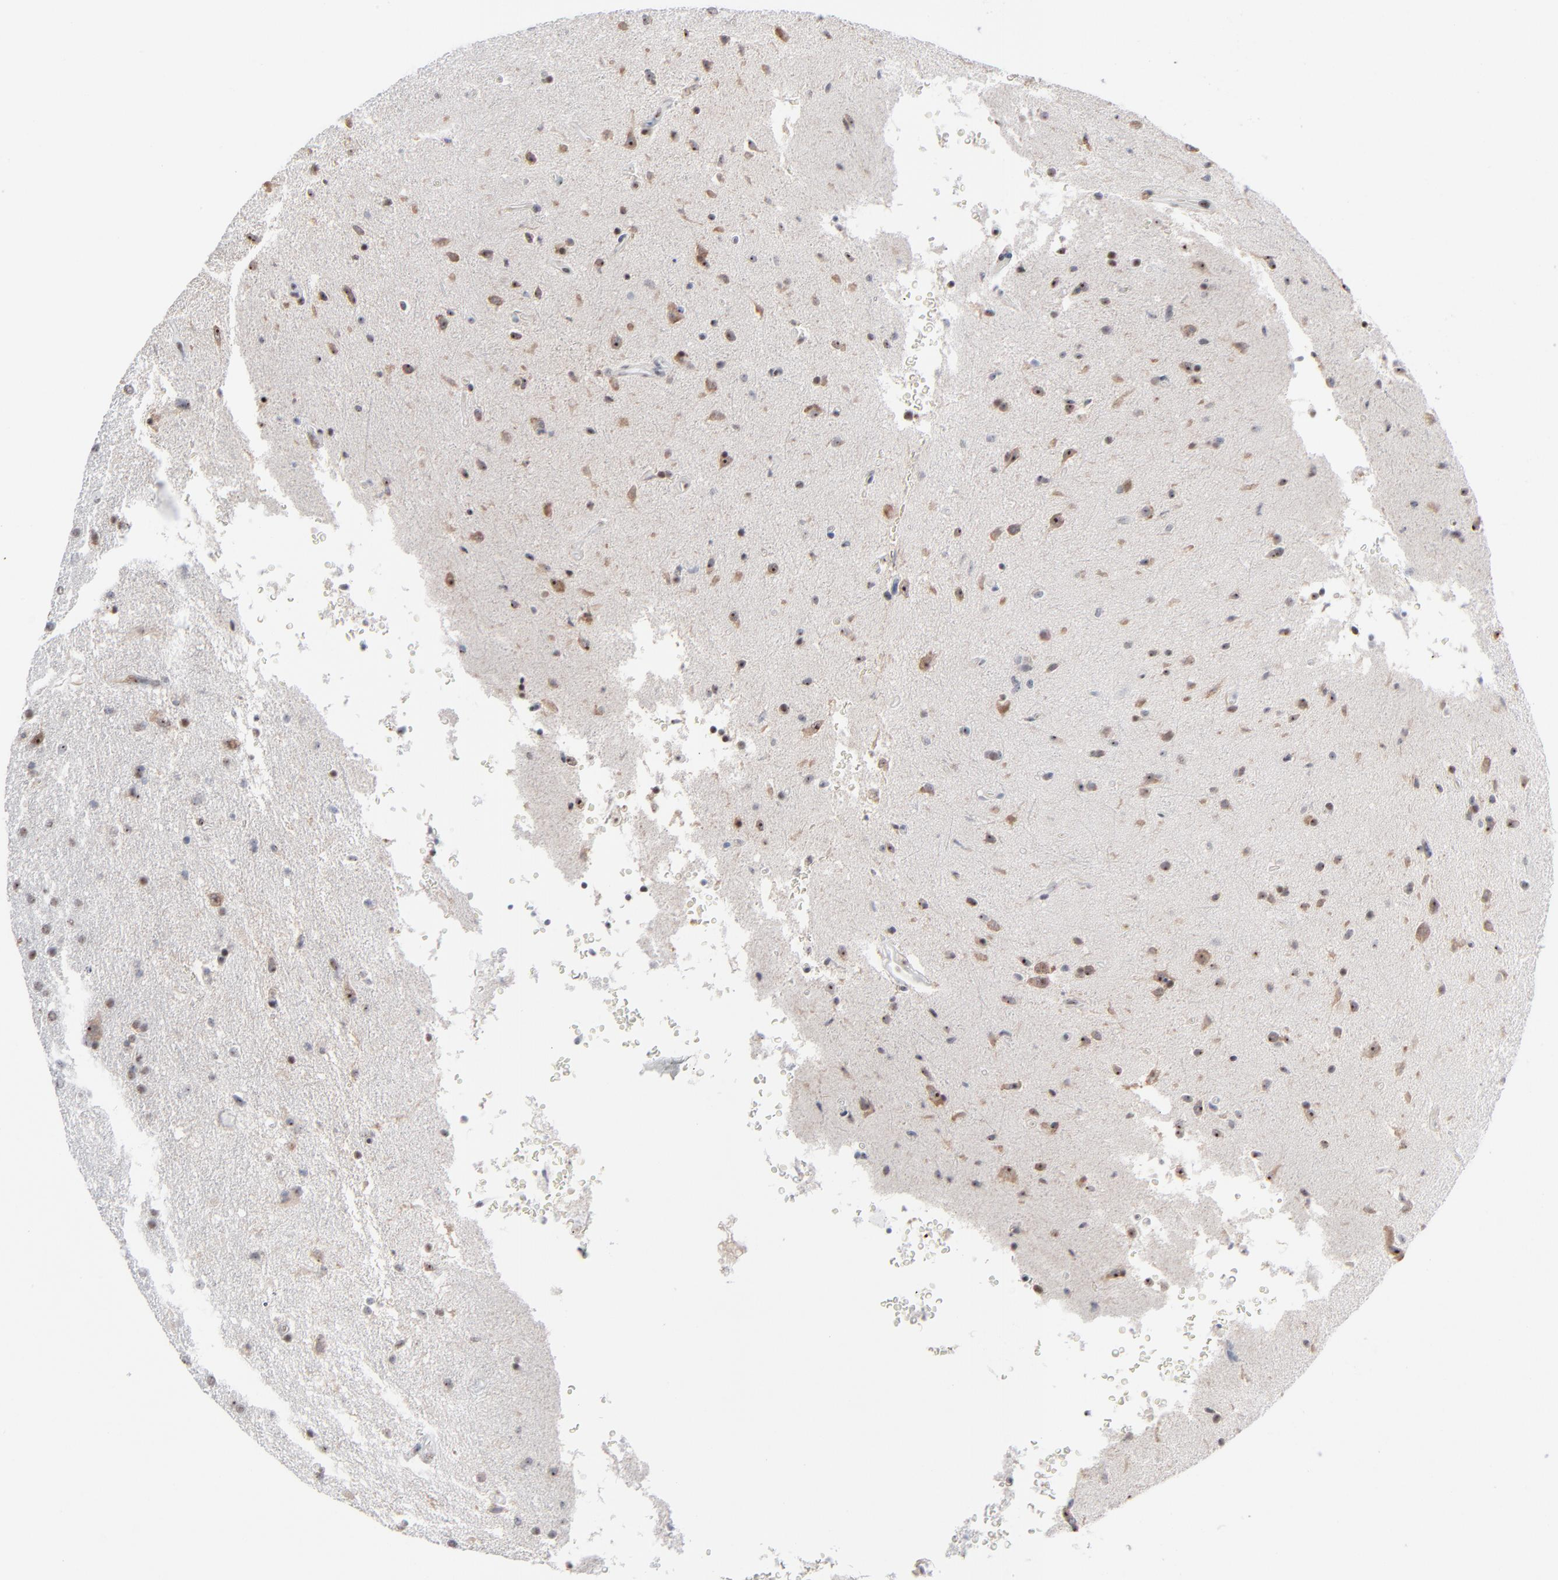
{"staining": {"intensity": "moderate", "quantity": "25%-75%", "location": "nuclear"}, "tissue": "glioma", "cell_type": "Tumor cells", "image_type": "cancer", "snomed": [{"axis": "morphology", "description": "Glioma, malignant, High grade"}, {"axis": "topography", "description": "Brain"}], "caption": "Human glioma stained with a brown dye reveals moderate nuclear positive positivity in approximately 25%-75% of tumor cells.", "gene": "MPHOSPH6", "patient": {"sex": "male", "age": 33}}